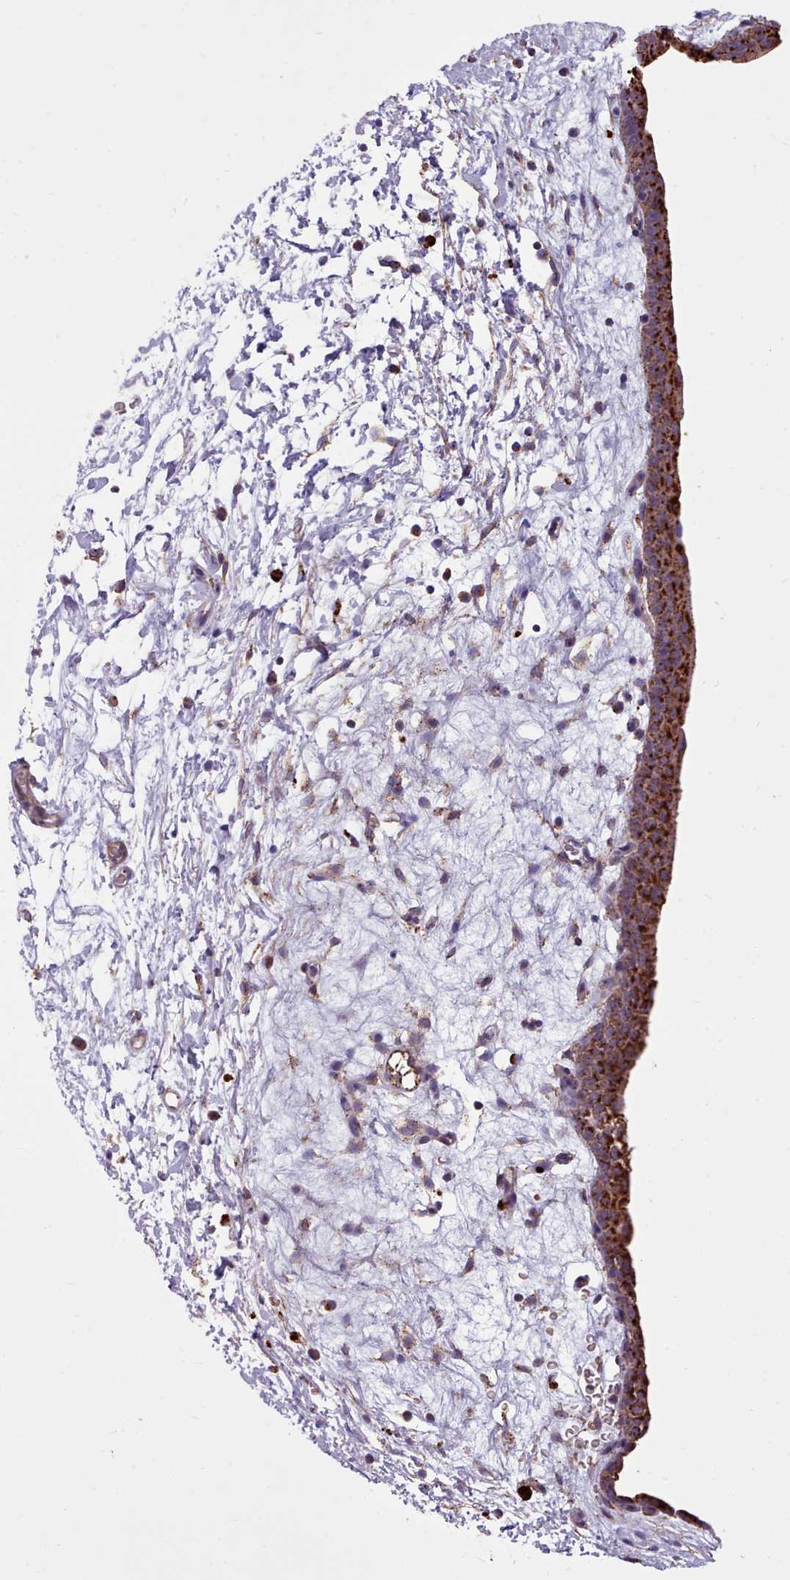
{"staining": {"intensity": "strong", "quantity": ">75%", "location": "cytoplasmic/membranous"}, "tissue": "urinary bladder", "cell_type": "Urothelial cells", "image_type": "normal", "snomed": [{"axis": "morphology", "description": "Normal tissue, NOS"}, {"axis": "topography", "description": "Urinary bladder"}], "caption": "Immunohistochemical staining of benign urinary bladder demonstrates strong cytoplasmic/membranous protein positivity in approximately >75% of urothelial cells.", "gene": "PACSIN3", "patient": {"sex": "male", "age": 83}}